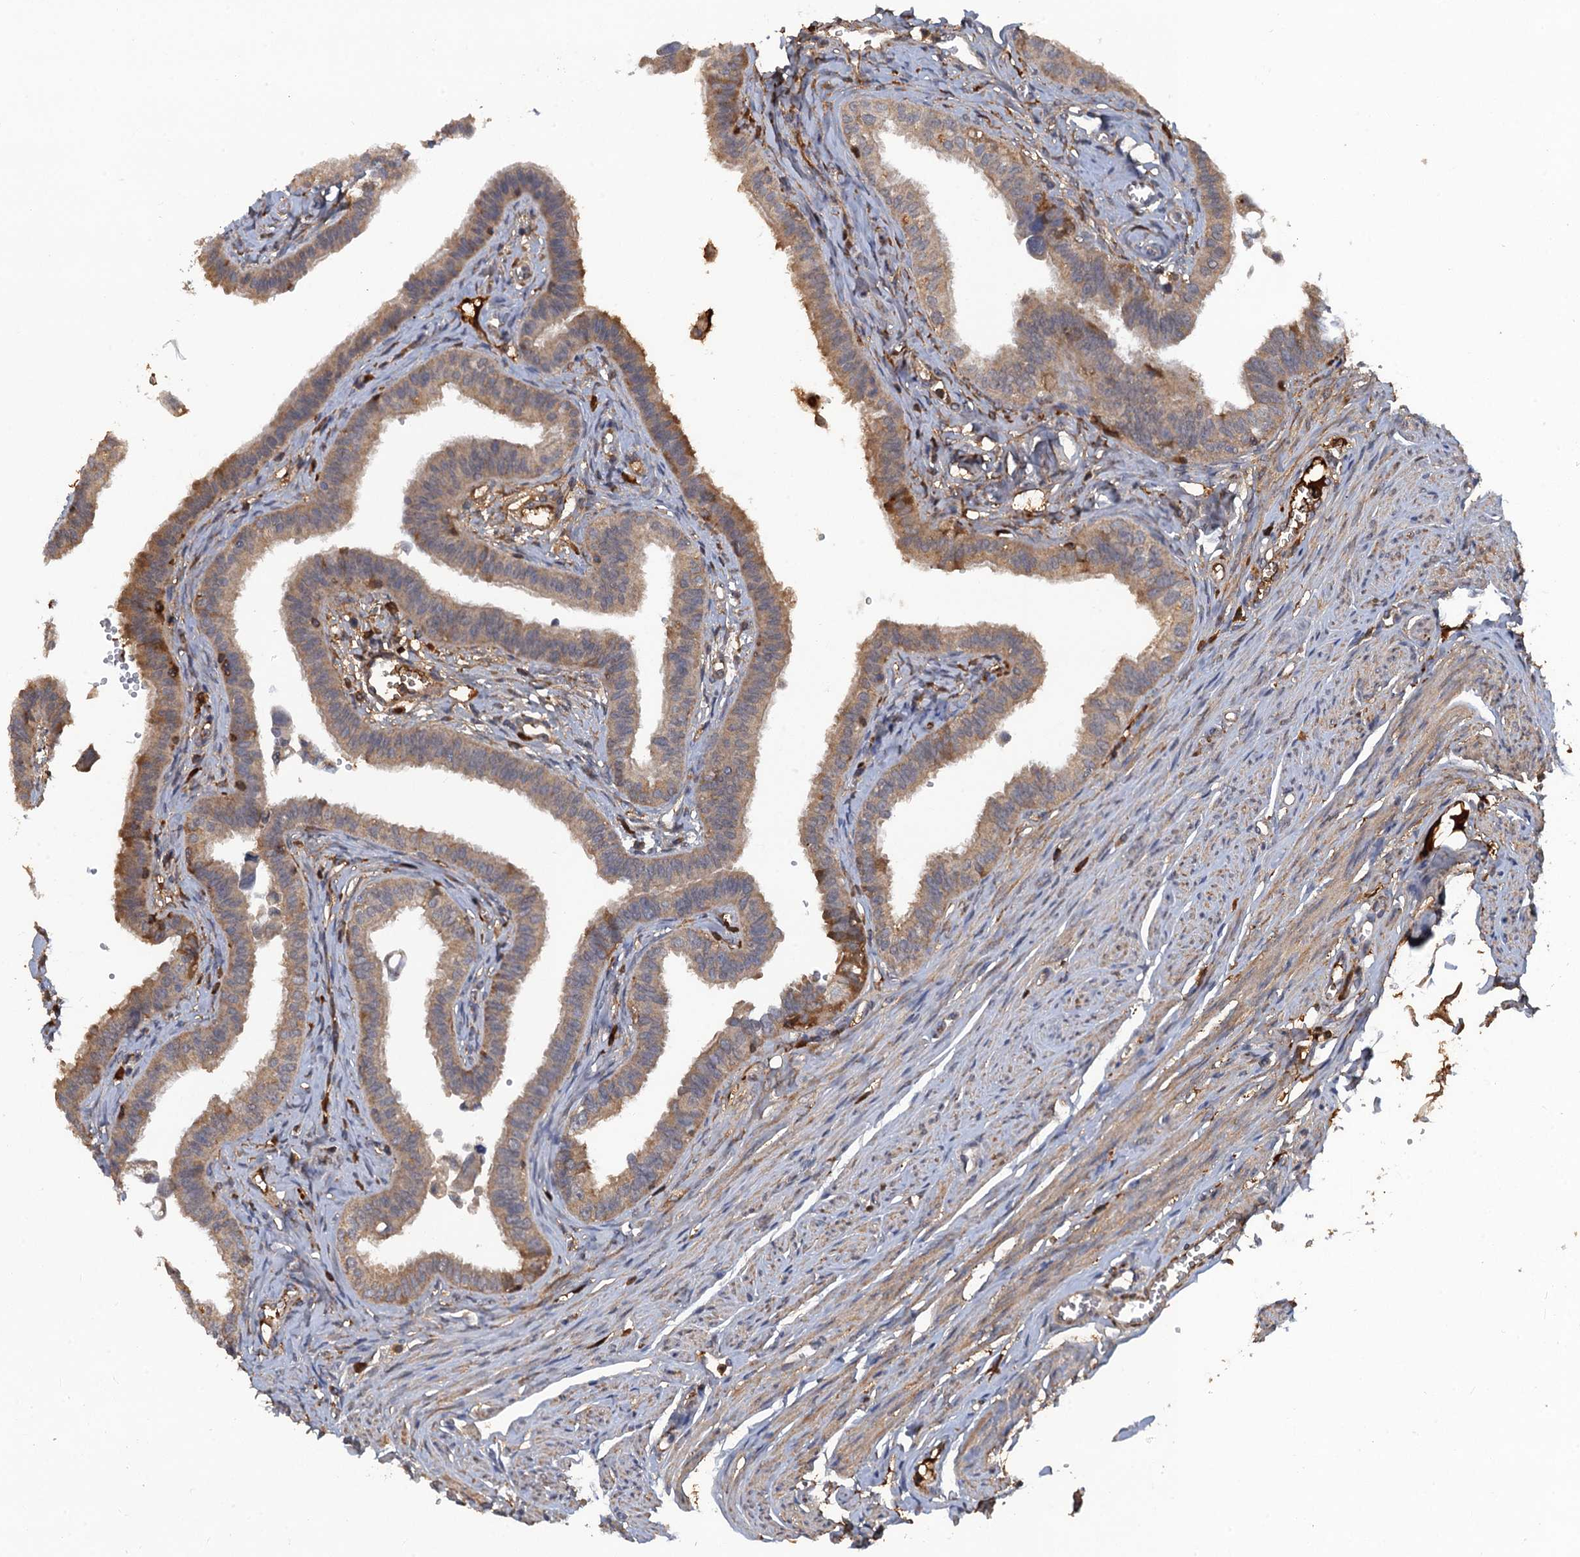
{"staining": {"intensity": "weak", "quantity": ">75%", "location": "cytoplasmic/membranous"}, "tissue": "fallopian tube", "cell_type": "Glandular cells", "image_type": "normal", "snomed": [{"axis": "morphology", "description": "Normal tissue, NOS"}, {"axis": "morphology", "description": "Carcinoma, NOS"}, {"axis": "topography", "description": "Fallopian tube"}, {"axis": "topography", "description": "Ovary"}], "caption": "This micrograph displays immunohistochemistry (IHC) staining of normal fallopian tube, with low weak cytoplasmic/membranous expression in about >75% of glandular cells.", "gene": "HAPLN3", "patient": {"sex": "female", "age": 59}}